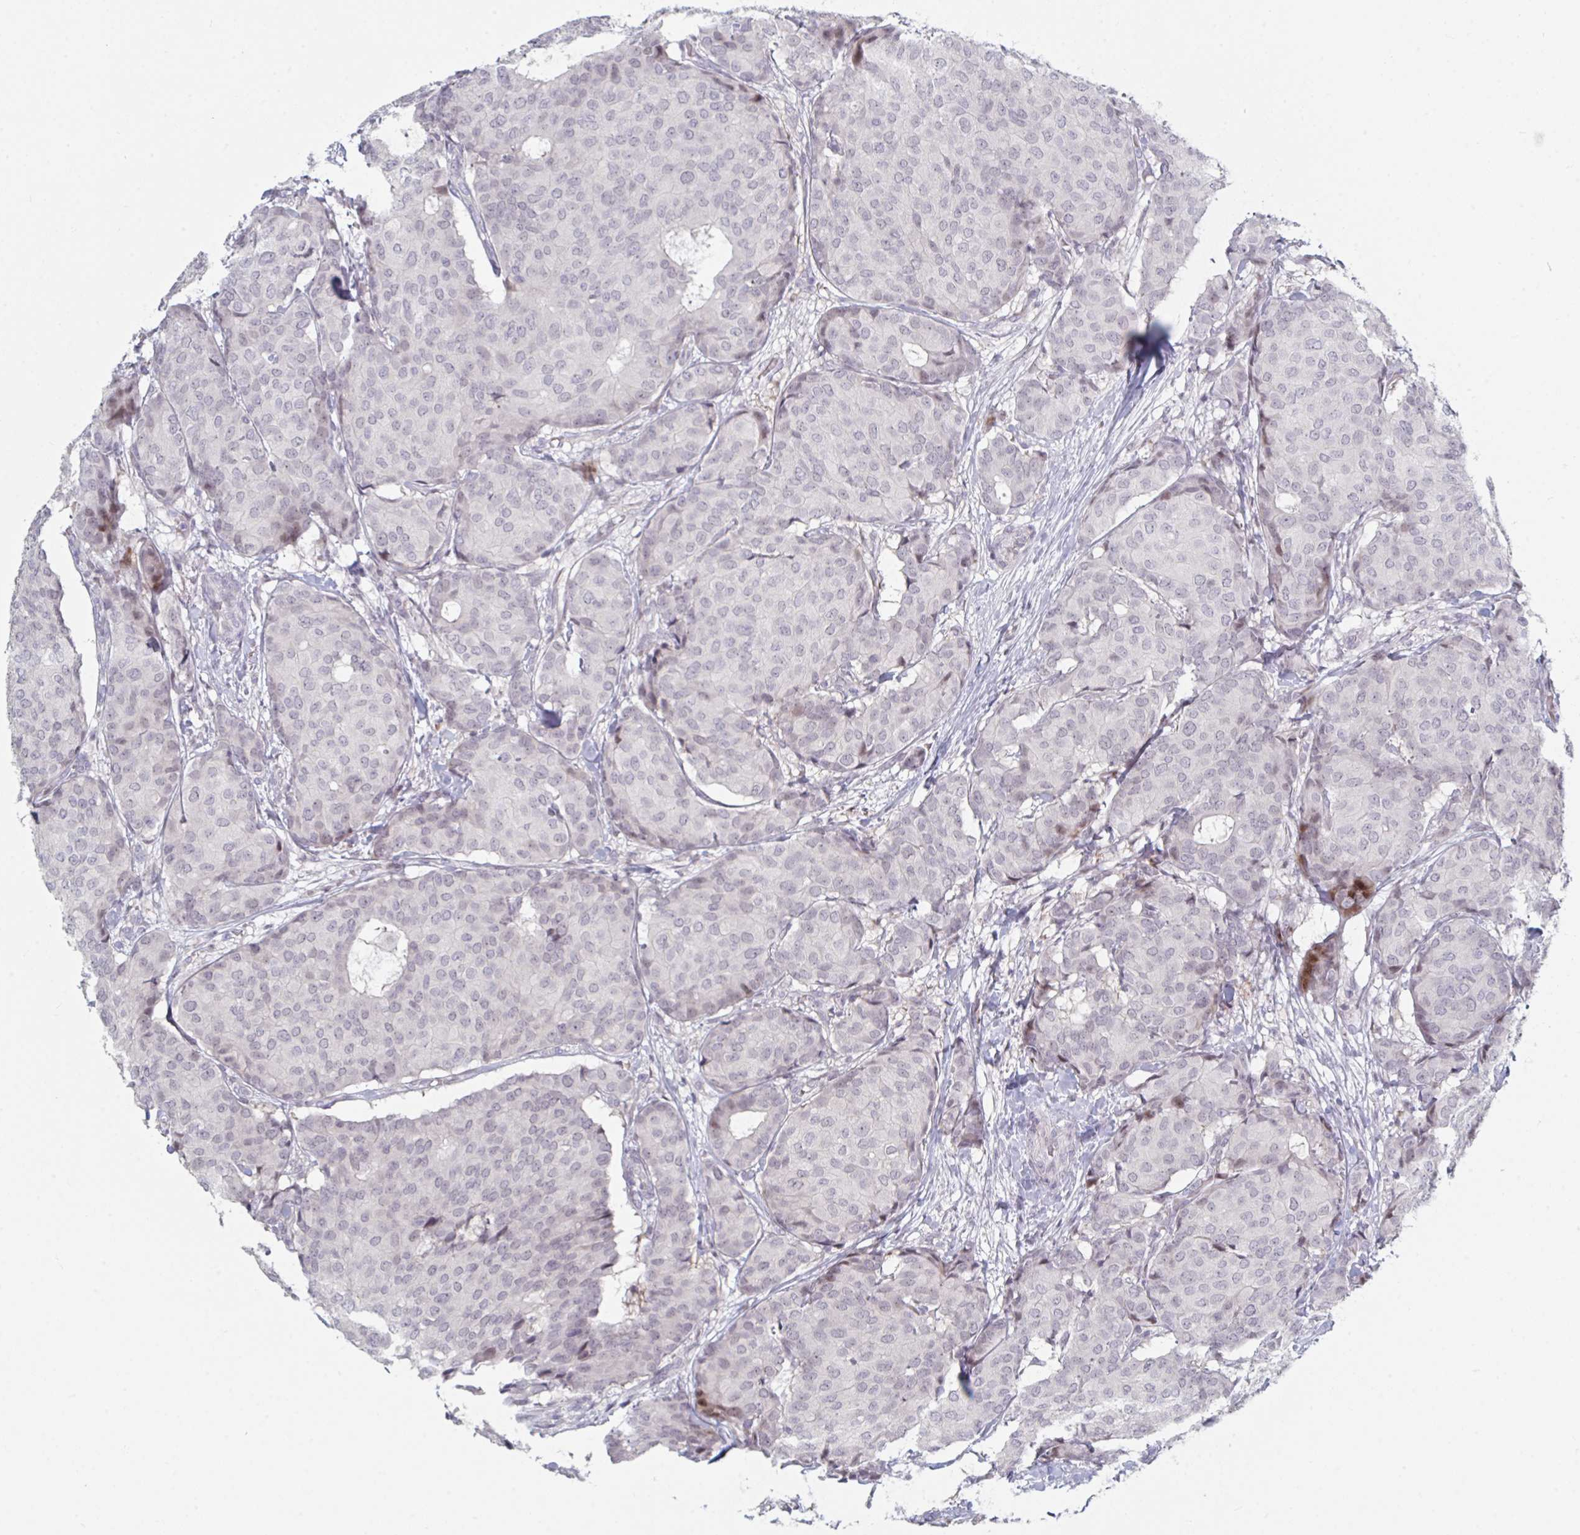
{"staining": {"intensity": "weak", "quantity": "<25%", "location": "nuclear"}, "tissue": "breast cancer", "cell_type": "Tumor cells", "image_type": "cancer", "snomed": [{"axis": "morphology", "description": "Duct carcinoma"}, {"axis": "topography", "description": "Breast"}], "caption": "Image shows no protein positivity in tumor cells of breast cancer (invasive ductal carcinoma) tissue. The staining is performed using DAB brown chromogen with nuclei counter-stained in using hematoxylin.", "gene": "NR1H2", "patient": {"sex": "female", "age": 75}}